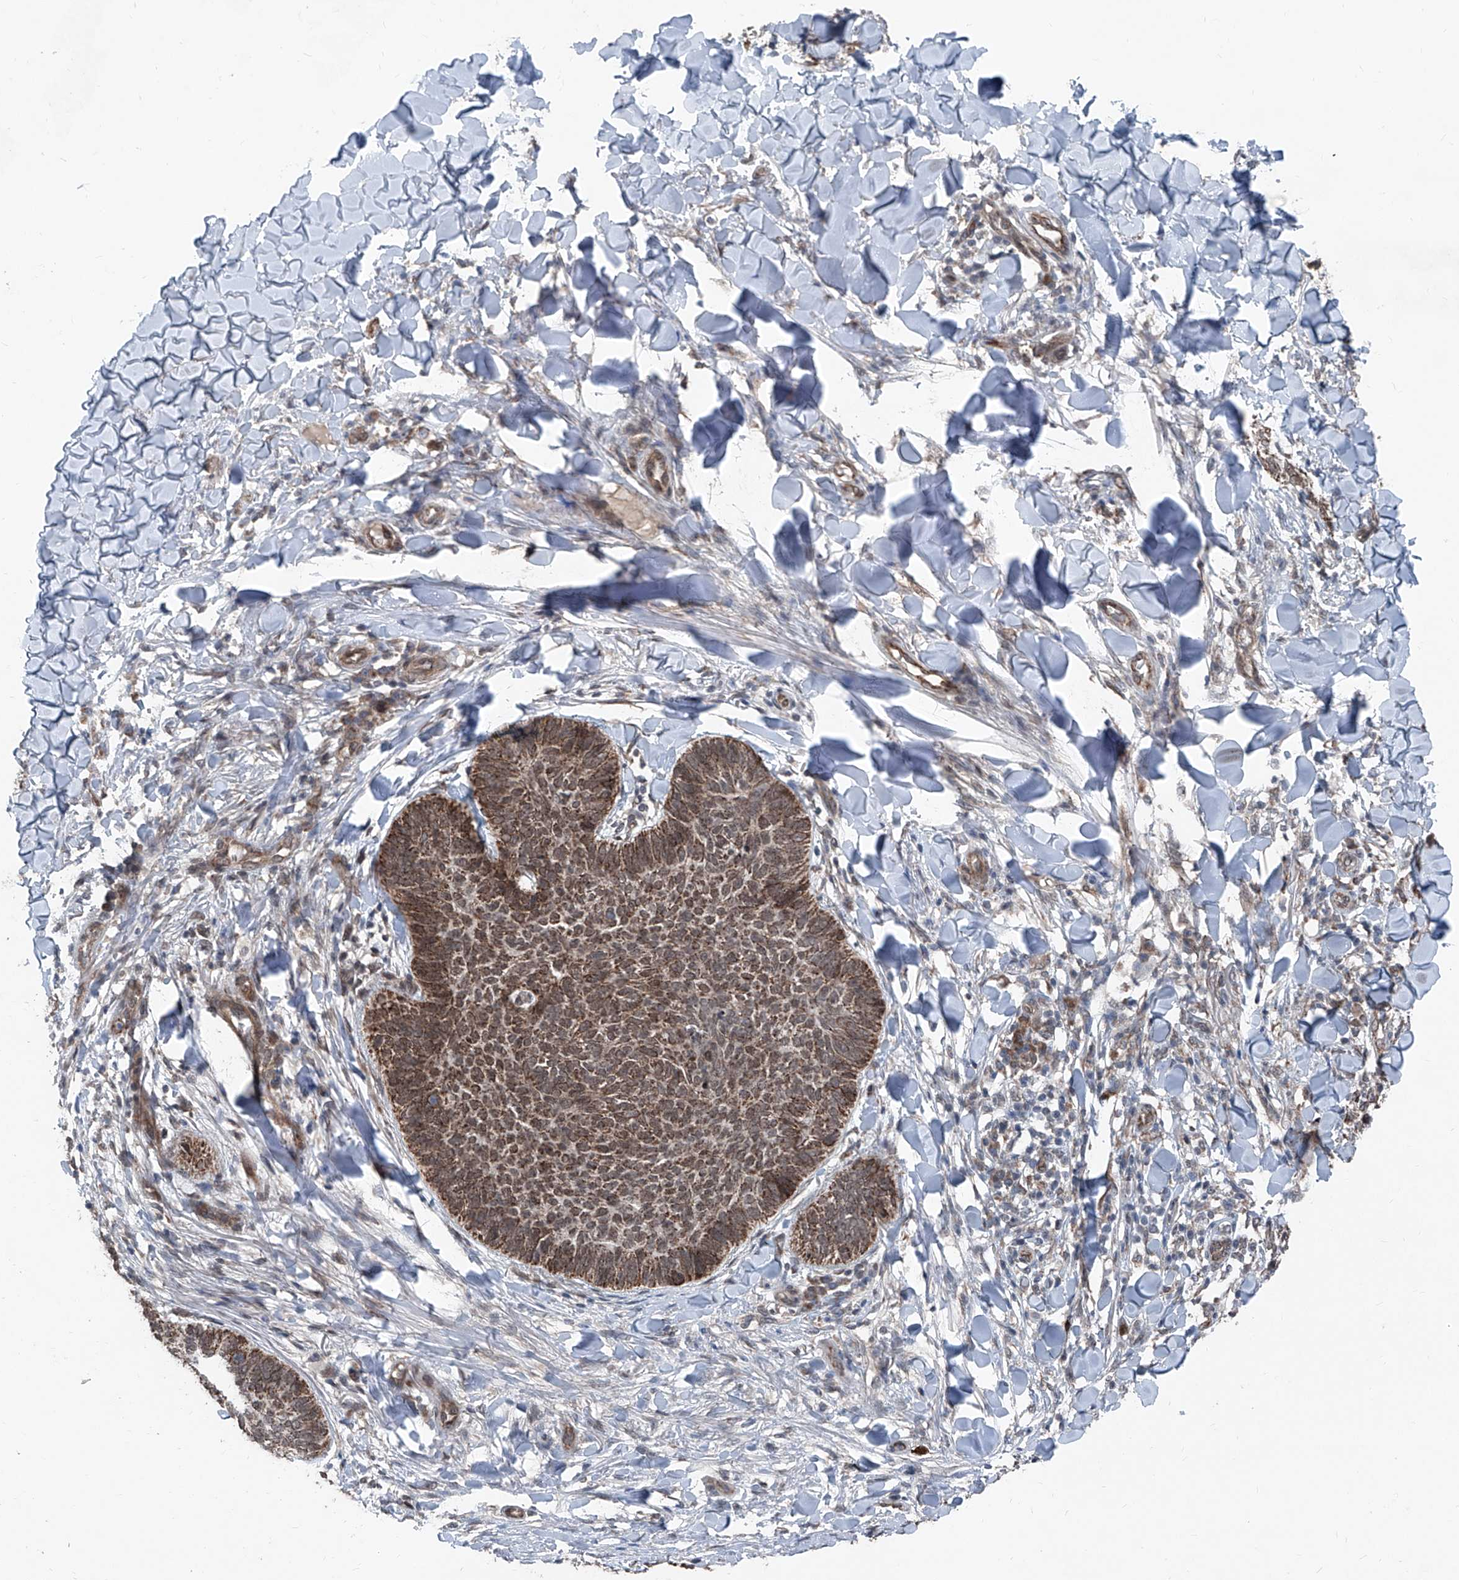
{"staining": {"intensity": "moderate", "quantity": ">75%", "location": "cytoplasmic/membranous"}, "tissue": "skin cancer", "cell_type": "Tumor cells", "image_type": "cancer", "snomed": [{"axis": "morphology", "description": "Normal tissue, NOS"}, {"axis": "morphology", "description": "Basal cell carcinoma"}, {"axis": "topography", "description": "Skin"}], "caption": "Immunohistochemistry (IHC) staining of skin basal cell carcinoma, which displays medium levels of moderate cytoplasmic/membranous positivity in approximately >75% of tumor cells indicating moderate cytoplasmic/membranous protein staining. The staining was performed using DAB (brown) for protein detection and nuclei were counterstained in hematoxylin (blue).", "gene": "COA7", "patient": {"sex": "male", "age": 50}}